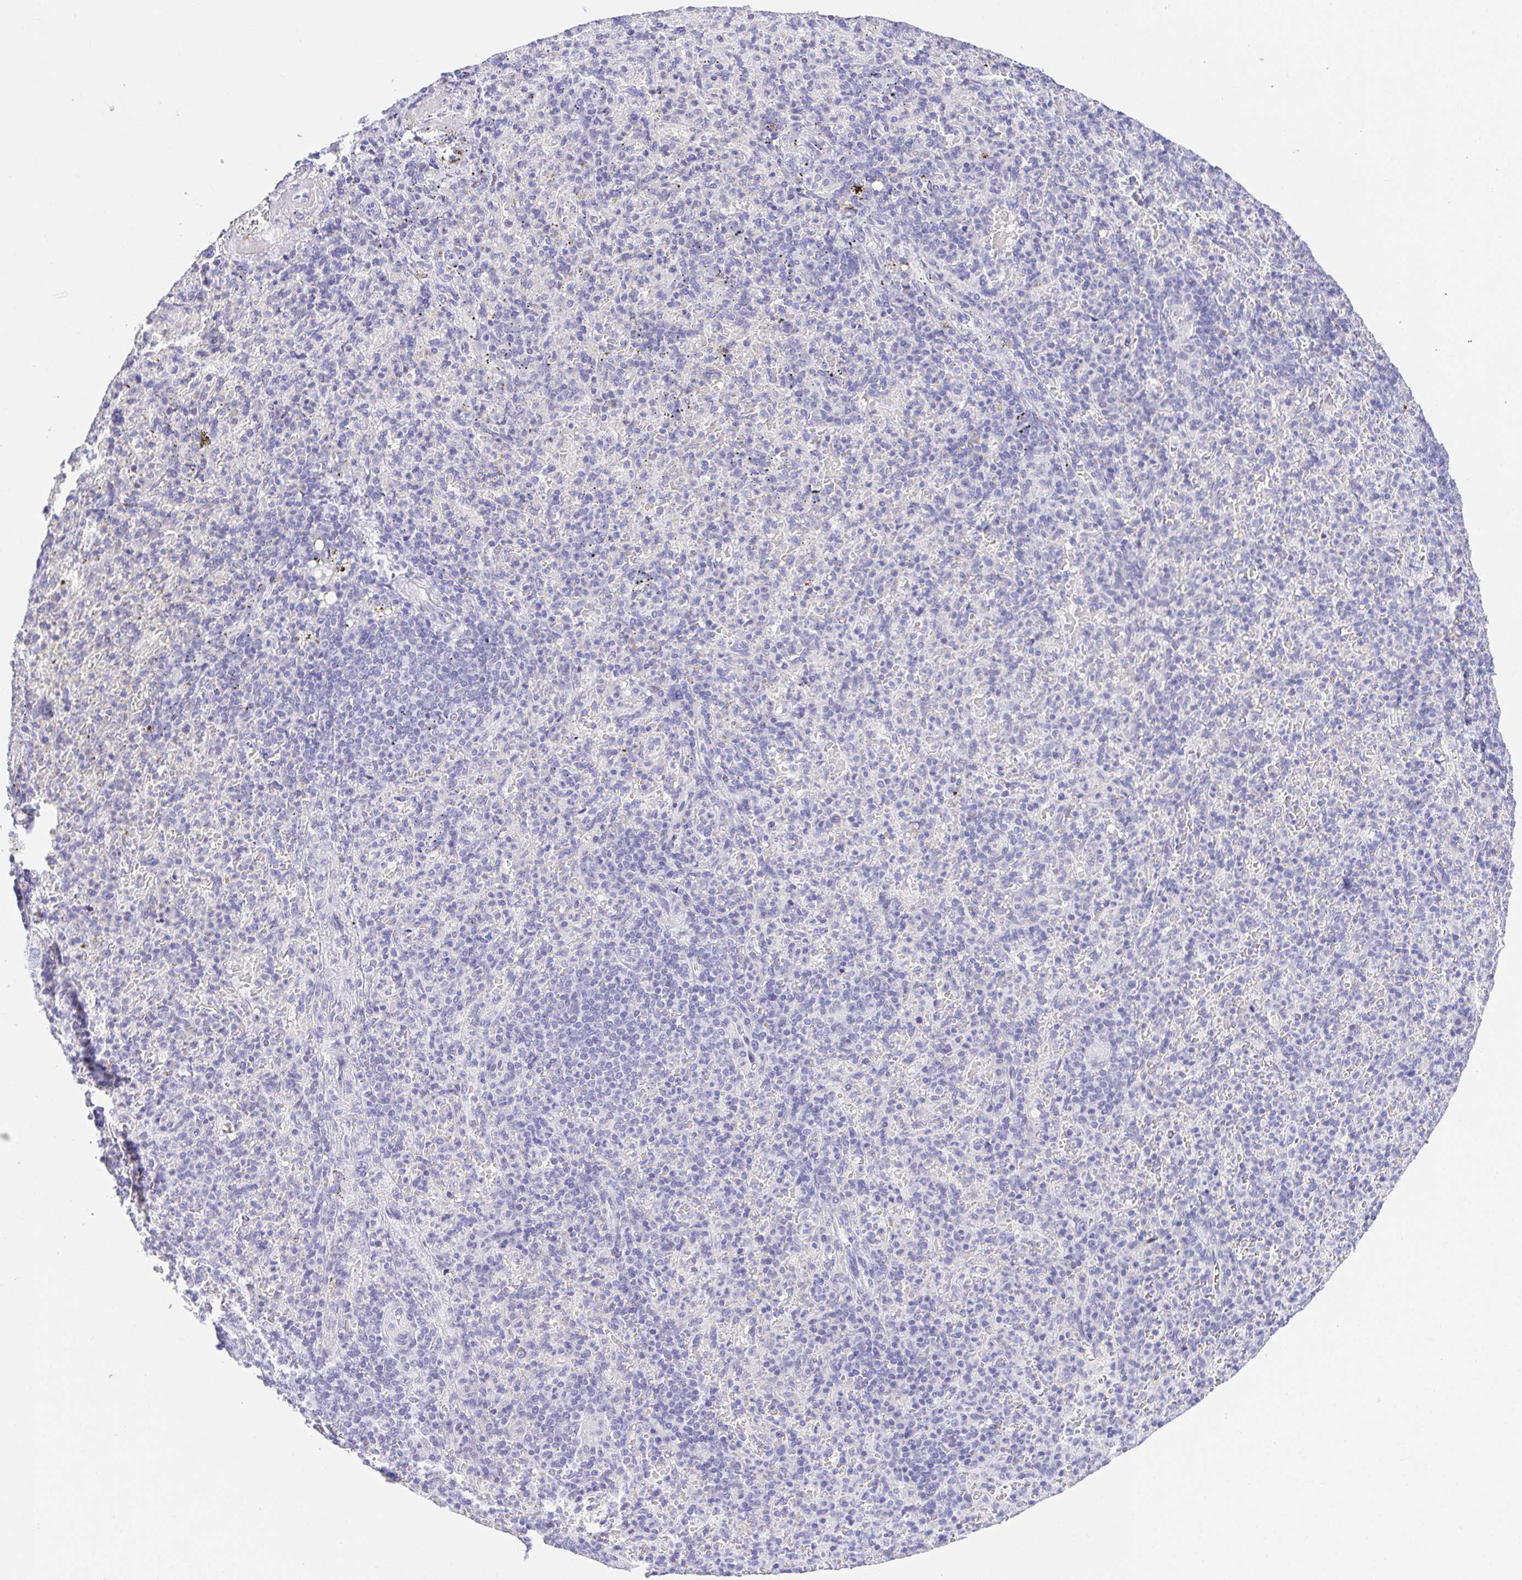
{"staining": {"intensity": "negative", "quantity": "none", "location": "none"}, "tissue": "spleen", "cell_type": "Cells in red pulp", "image_type": "normal", "snomed": [{"axis": "morphology", "description": "Normal tissue, NOS"}, {"axis": "topography", "description": "Spleen"}], "caption": "Human spleen stained for a protein using immunohistochemistry shows no staining in cells in red pulp.", "gene": "LUZP4", "patient": {"sex": "female", "age": 74}}